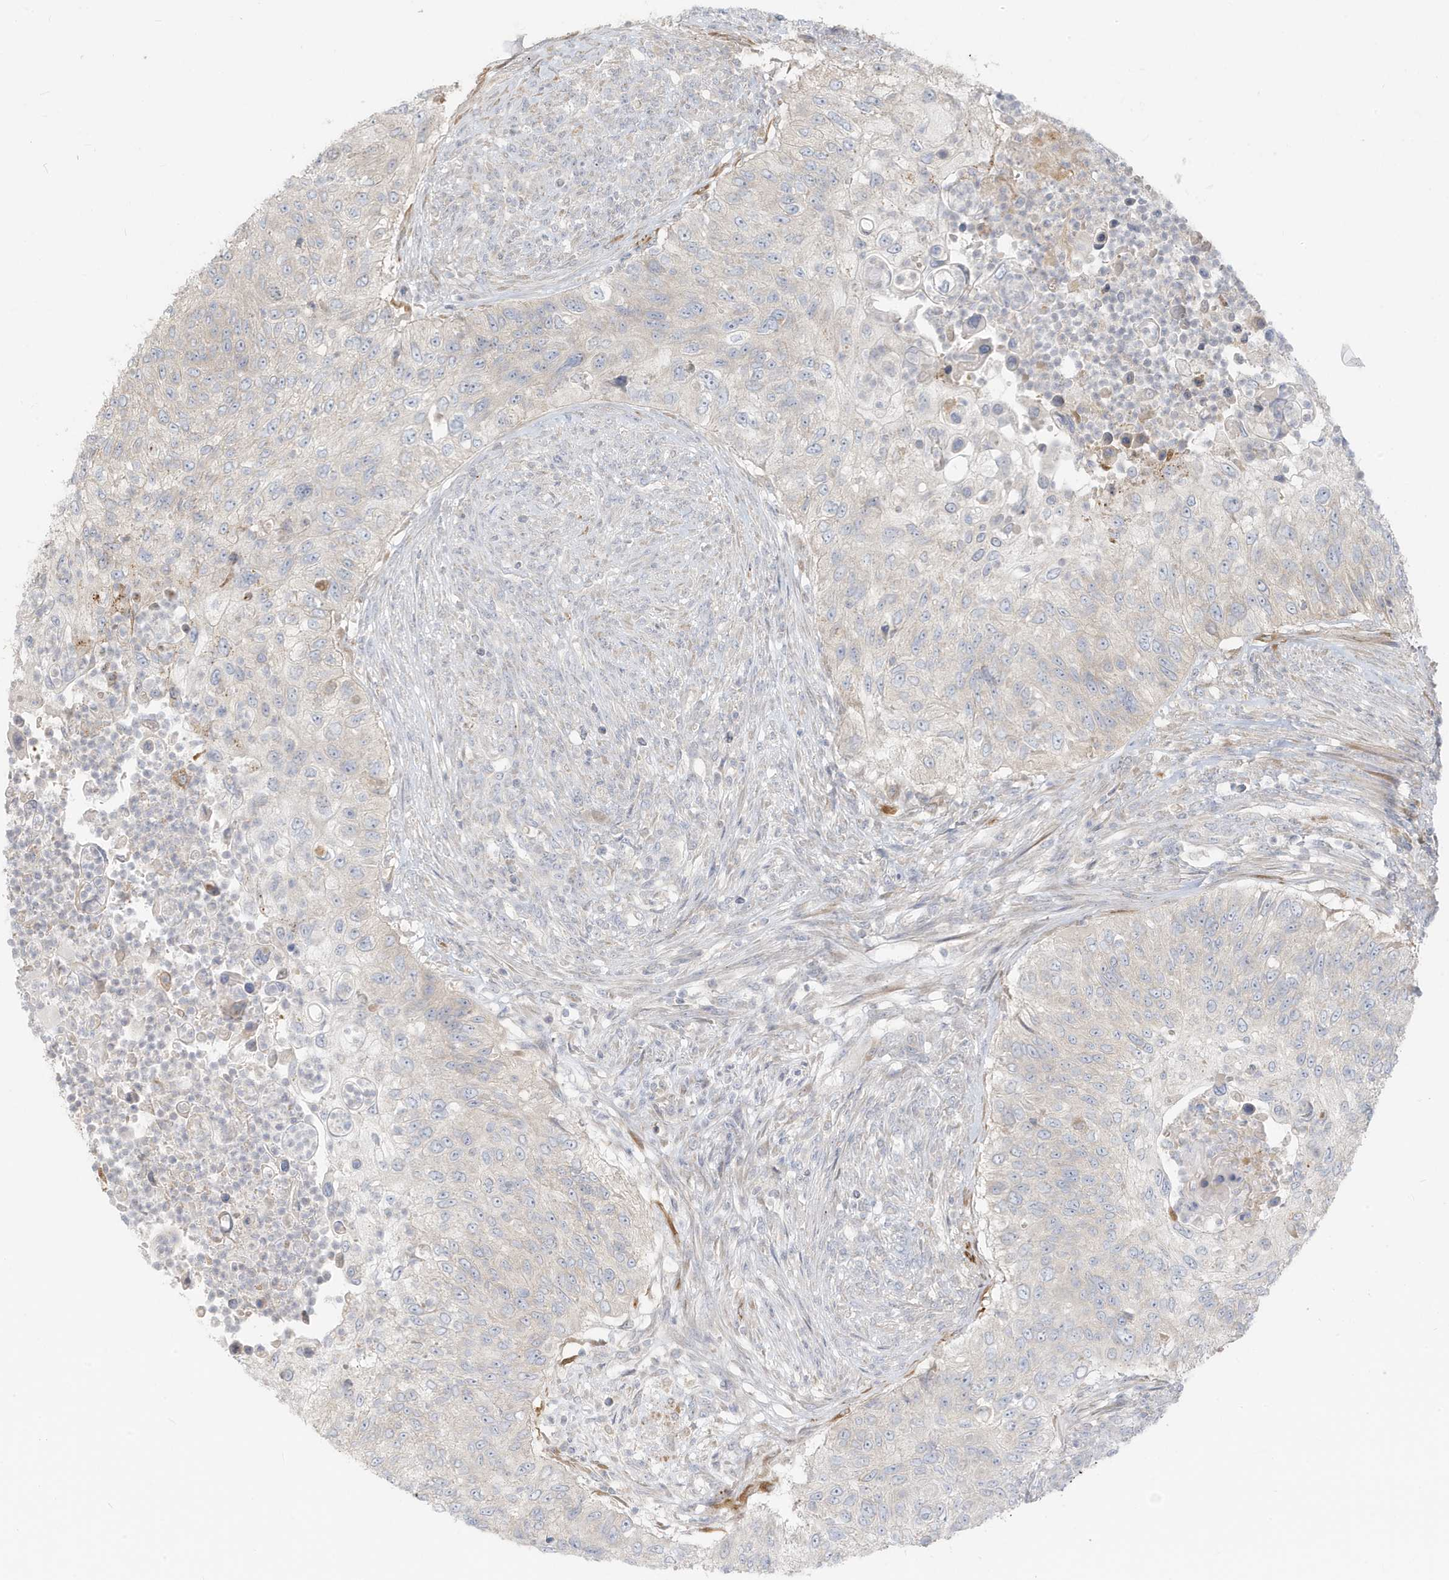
{"staining": {"intensity": "negative", "quantity": "none", "location": "none"}, "tissue": "urothelial cancer", "cell_type": "Tumor cells", "image_type": "cancer", "snomed": [{"axis": "morphology", "description": "Urothelial carcinoma, High grade"}, {"axis": "topography", "description": "Urinary bladder"}], "caption": "This is a micrograph of IHC staining of high-grade urothelial carcinoma, which shows no staining in tumor cells.", "gene": "MCOLN1", "patient": {"sex": "female", "age": 60}}